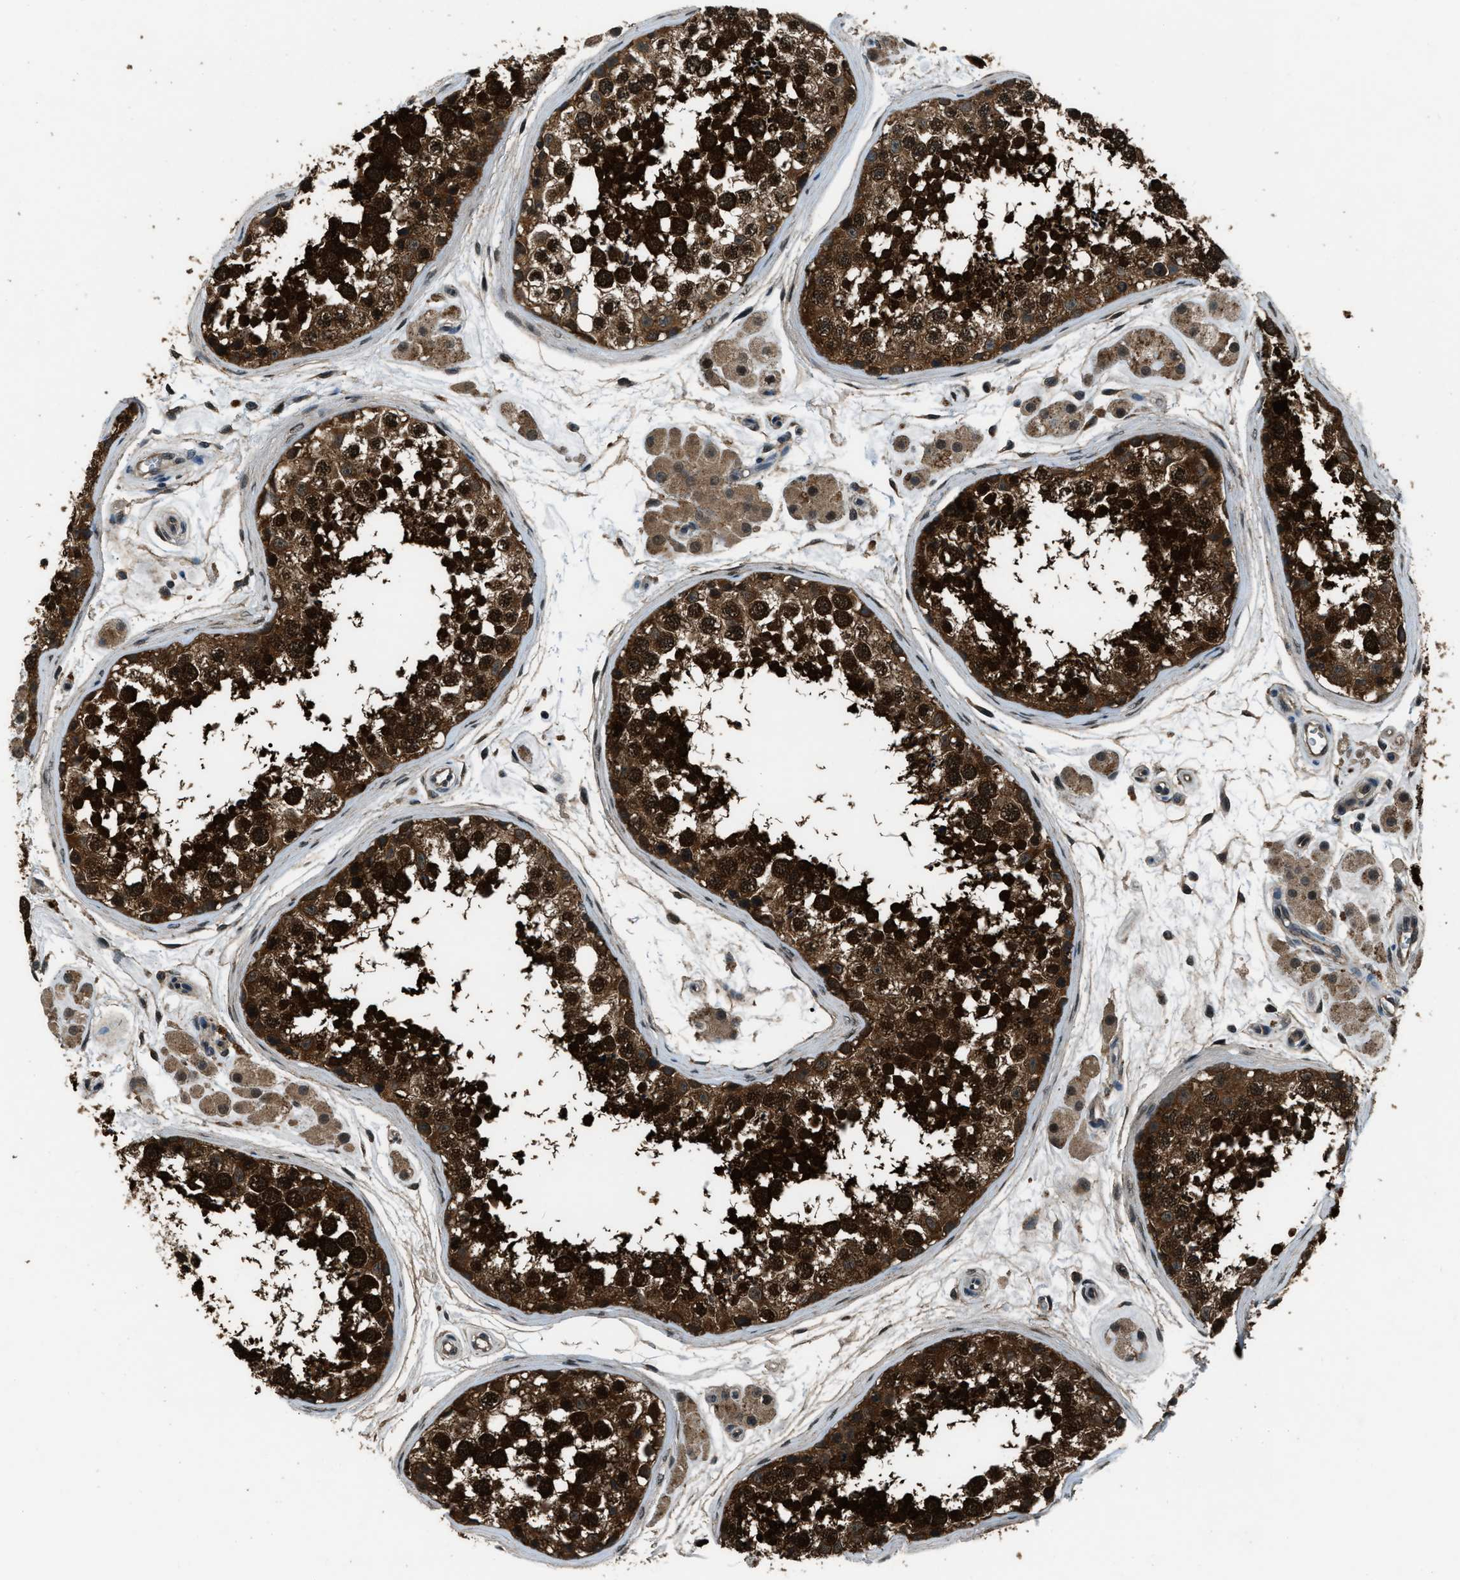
{"staining": {"intensity": "strong", "quantity": ">75%", "location": "cytoplasmic/membranous"}, "tissue": "testis", "cell_type": "Cells in seminiferous ducts", "image_type": "normal", "snomed": [{"axis": "morphology", "description": "Normal tissue, NOS"}, {"axis": "topography", "description": "Testis"}], "caption": "The immunohistochemical stain highlights strong cytoplasmic/membranous positivity in cells in seminiferous ducts of unremarkable testis. (Brightfield microscopy of DAB IHC at high magnification).", "gene": "NUDCD3", "patient": {"sex": "male", "age": 56}}